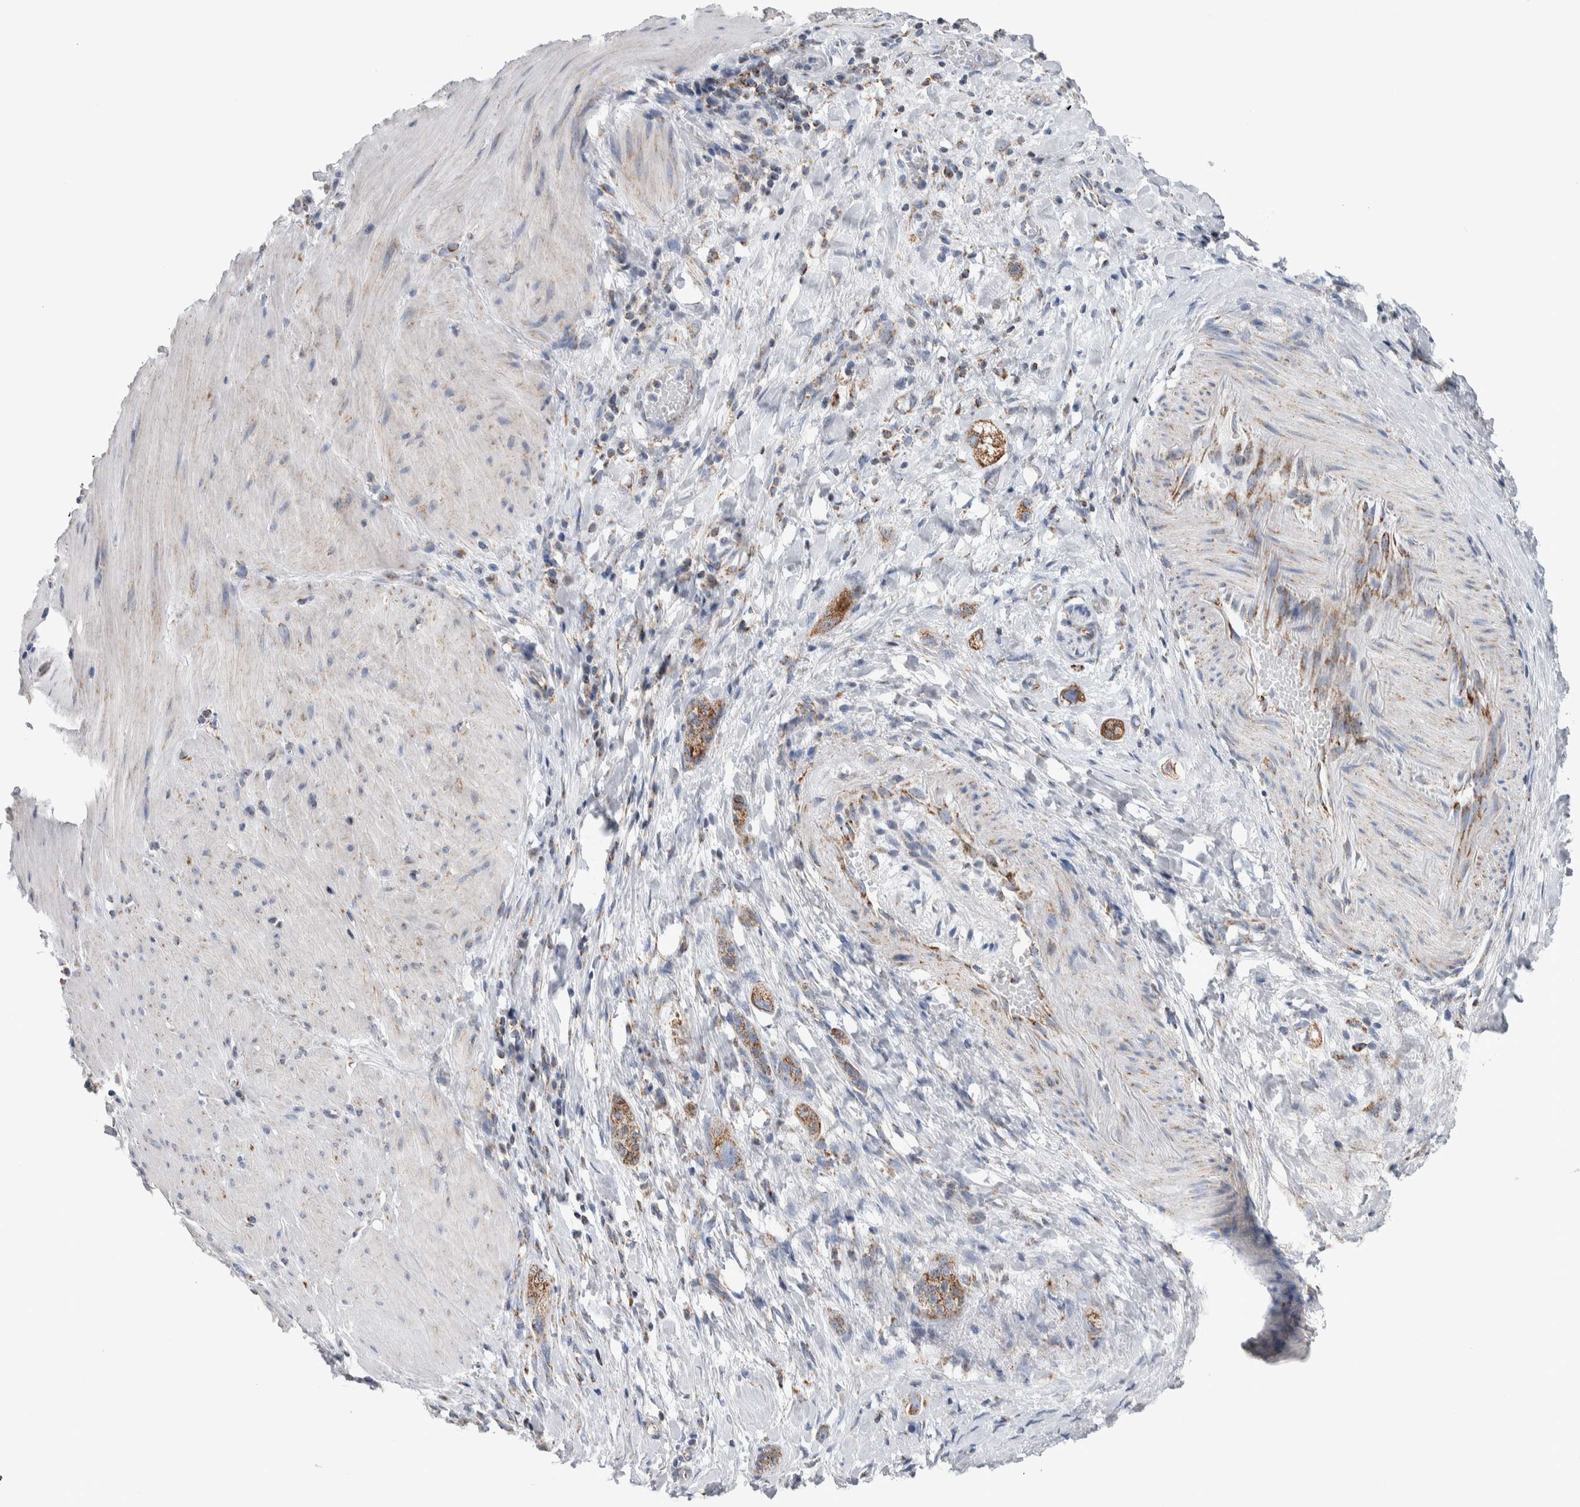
{"staining": {"intensity": "moderate", "quantity": ">75%", "location": "cytoplasmic/membranous"}, "tissue": "stomach cancer", "cell_type": "Tumor cells", "image_type": "cancer", "snomed": [{"axis": "morphology", "description": "Adenocarcinoma, NOS"}, {"axis": "topography", "description": "Stomach"}, {"axis": "topography", "description": "Stomach, lower"}], "caption": "Immunohistochemistry (IHC) histopathology image of human stomach adenocarcinoma stained for a protein (brown), which reveals medium levels of moderate cytoplasmic/membranous positivity in about >75% of tumor cells.", "gene": "ETFA", "patient": {"sex": "female", "age": 48}}